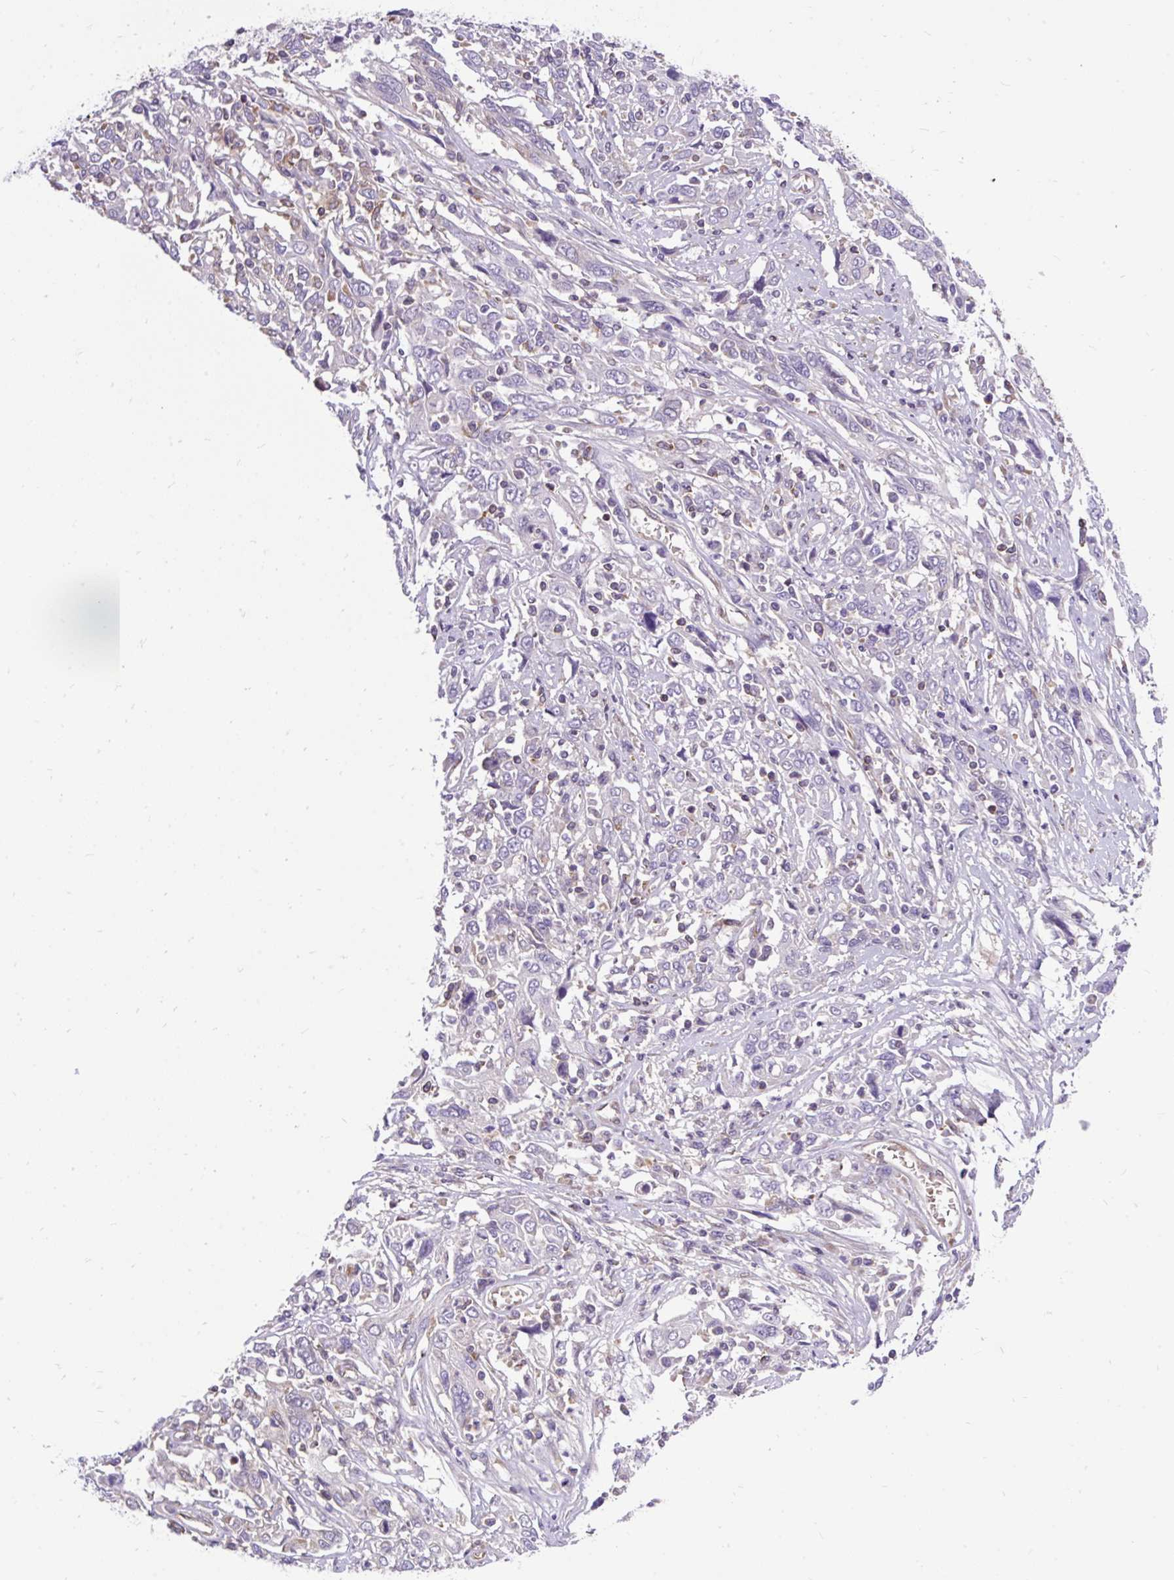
{"staining": {"intensity": "negative", "quantity": "none", "location": "none"}, "tissue": "cervical cancer", "cell_type": "Tumor cells", "image_type": "cancer", "snomed": [{"axis": "morphology", "description": "Squamous cell carcinoma, NOS"}, {"axis": "topography", "description": "Cervix"}], "caption": "The histopathology image exhibits no staining of tumor cells in cervical cancer (squamous cell carcinoma).", "gene": "TRIM17", "patient": {"sex": "female", "age": 46}}